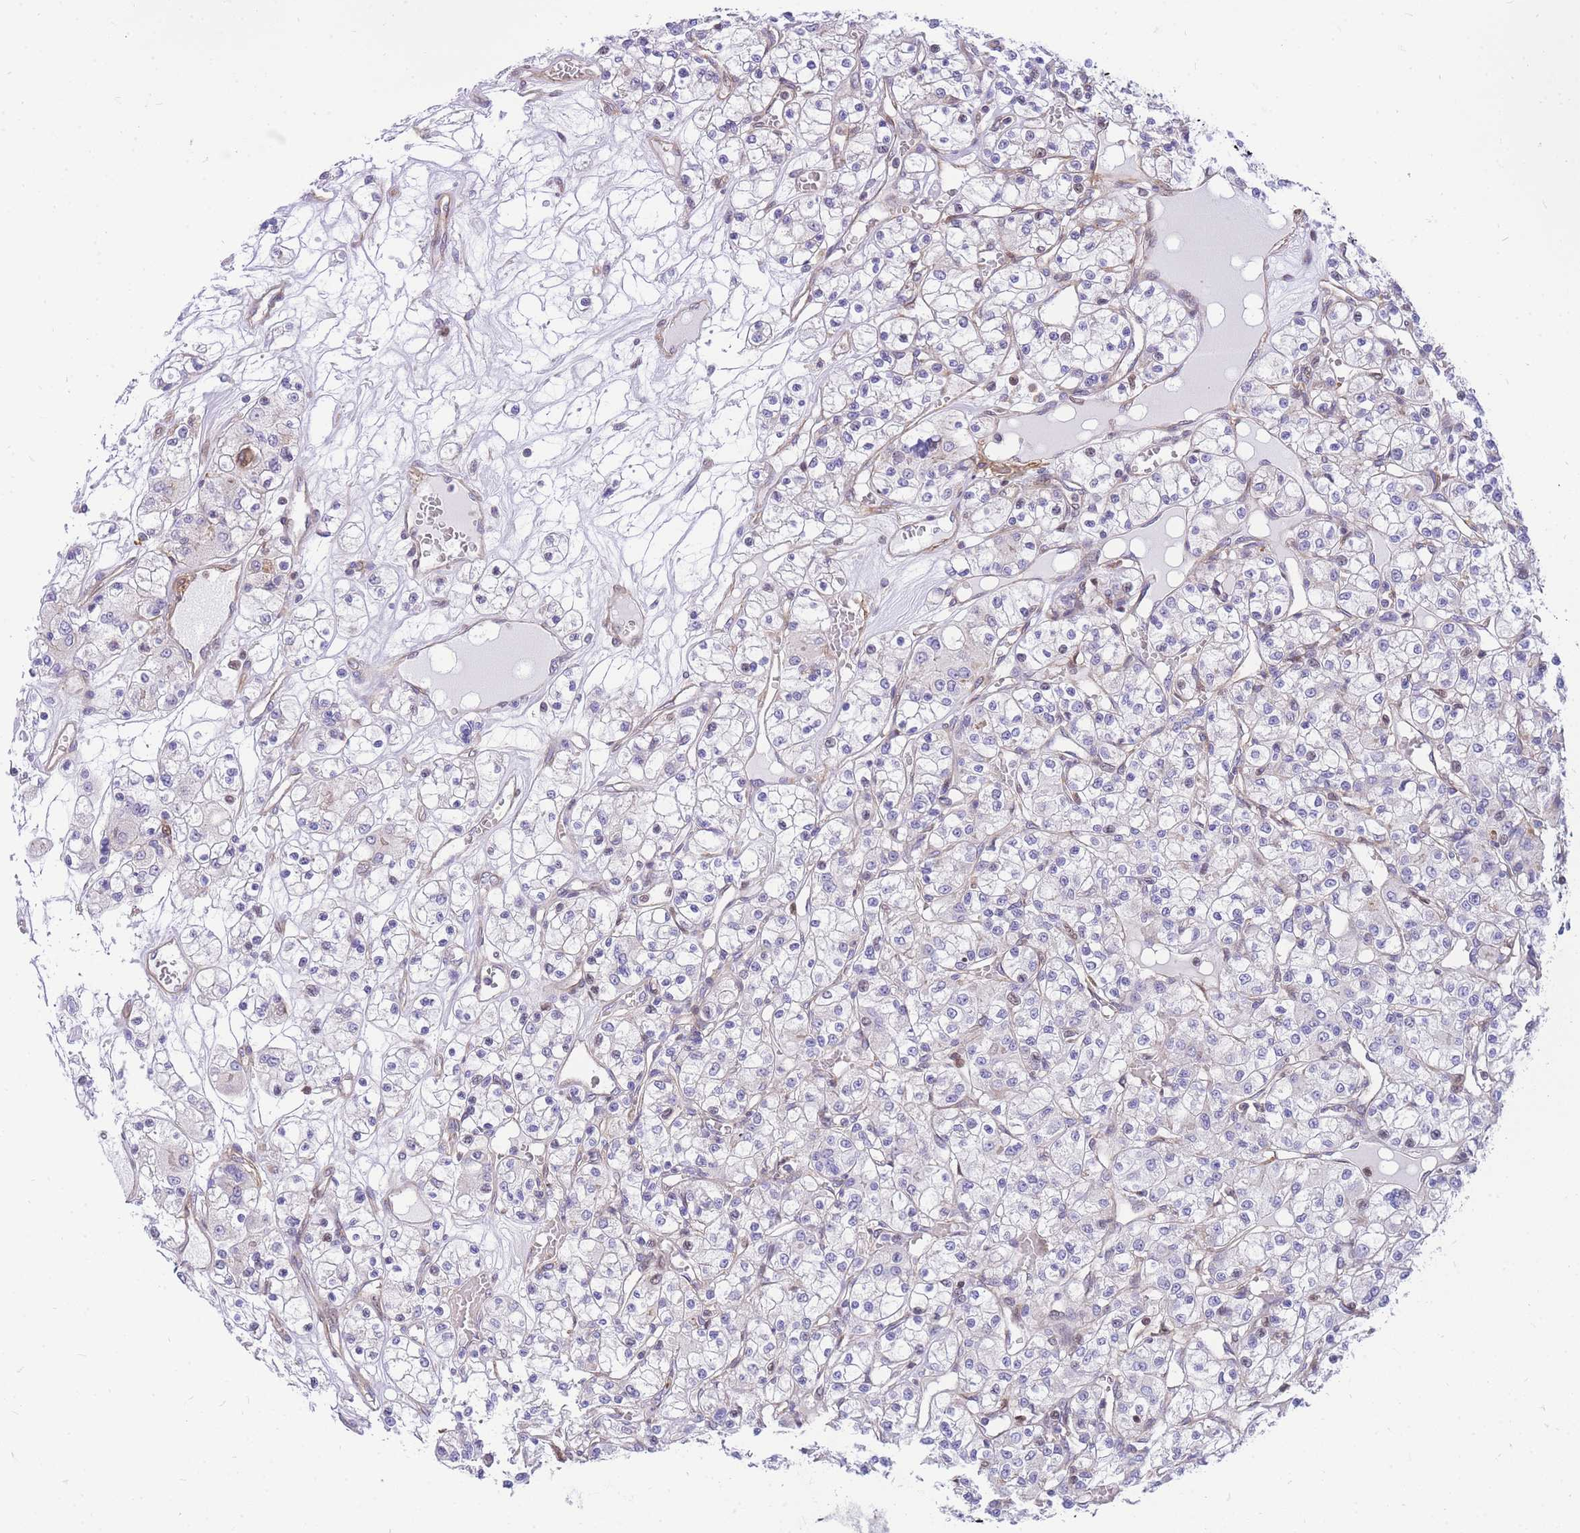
{"staining": {"intensity": "negative", "quantity": "none", "location": "none"}, "tissue": "renal cancer", "cell_type": "Tumor cells", "image_type": "cancer", "snomed": [{"axis": "morphology", "description": "Adenocarcinoma, NOS"}, {"axis": "topography", "description": "Kidney"}], "caption": "Renal cancer (adenocarcinoma) was stained to show a protein in brown. There is no significant expression in tumor cells. (Brightfield microscopy of DAB immunohistochemistry (IHC) at high magnification).", "gene": "S100PBP", "patient": {"sex": "female", "age": 59}}